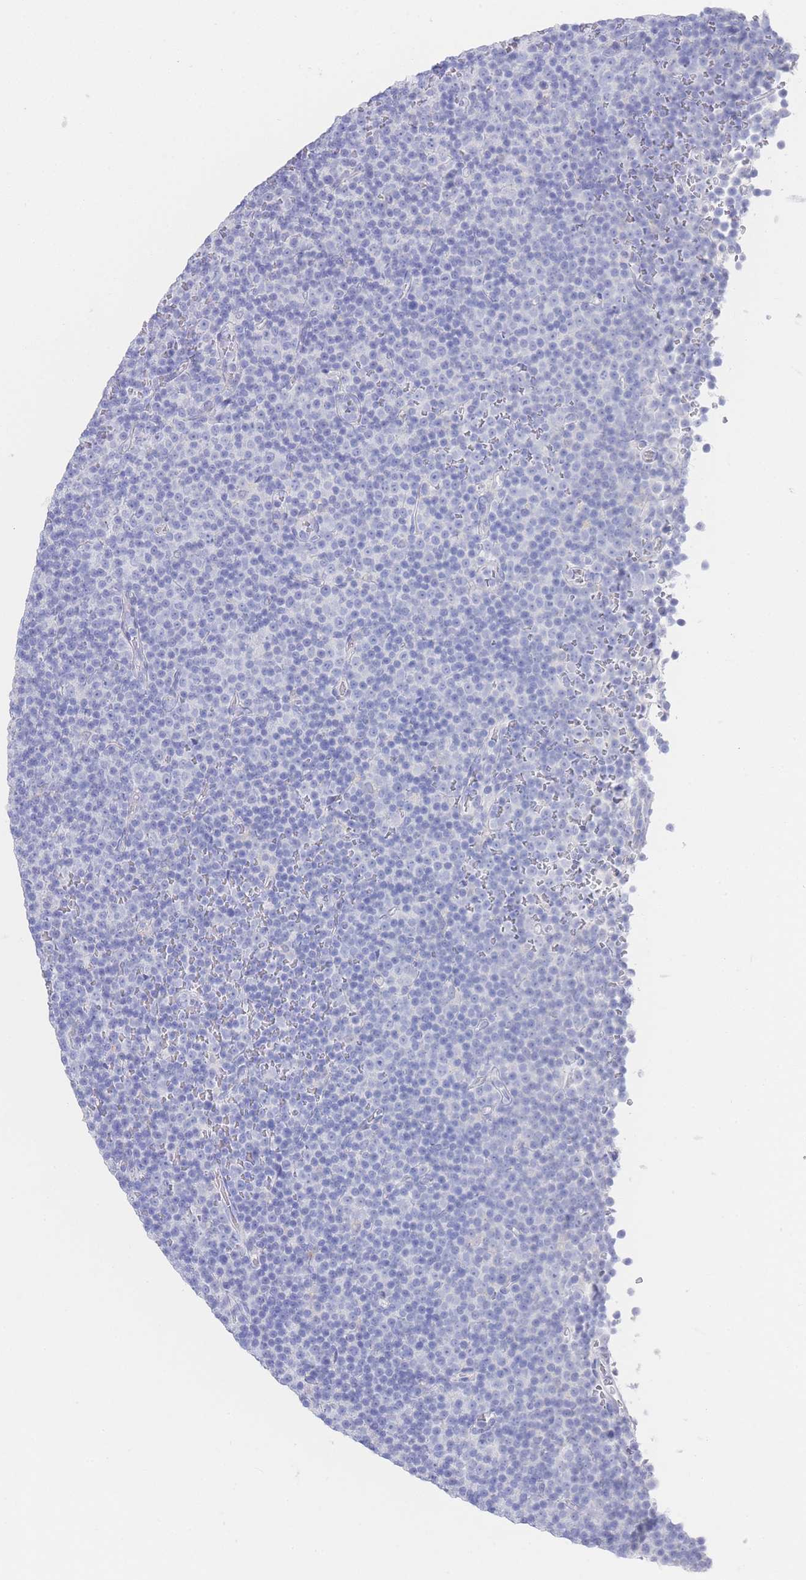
{"staining": {"intensity": "negative", "quantity": "none", "location": "none"}, "tissue": "lymphoma", "cell_type": "Tumor cells", "image_type": "cancer", "snomed": [{"axis": "morphology", "description": "Malignant lymphoma, non-Hodgkin's type, Low grade"}, {"axis": "topography", "description": "Lymph node"}], "caption": "A photomicrograph of lymphoma stained for a protein demonstrates no brown staining in tumor cells.", "gene": "LRRC37A", "patient": {"sex": "female", "age": 67}}